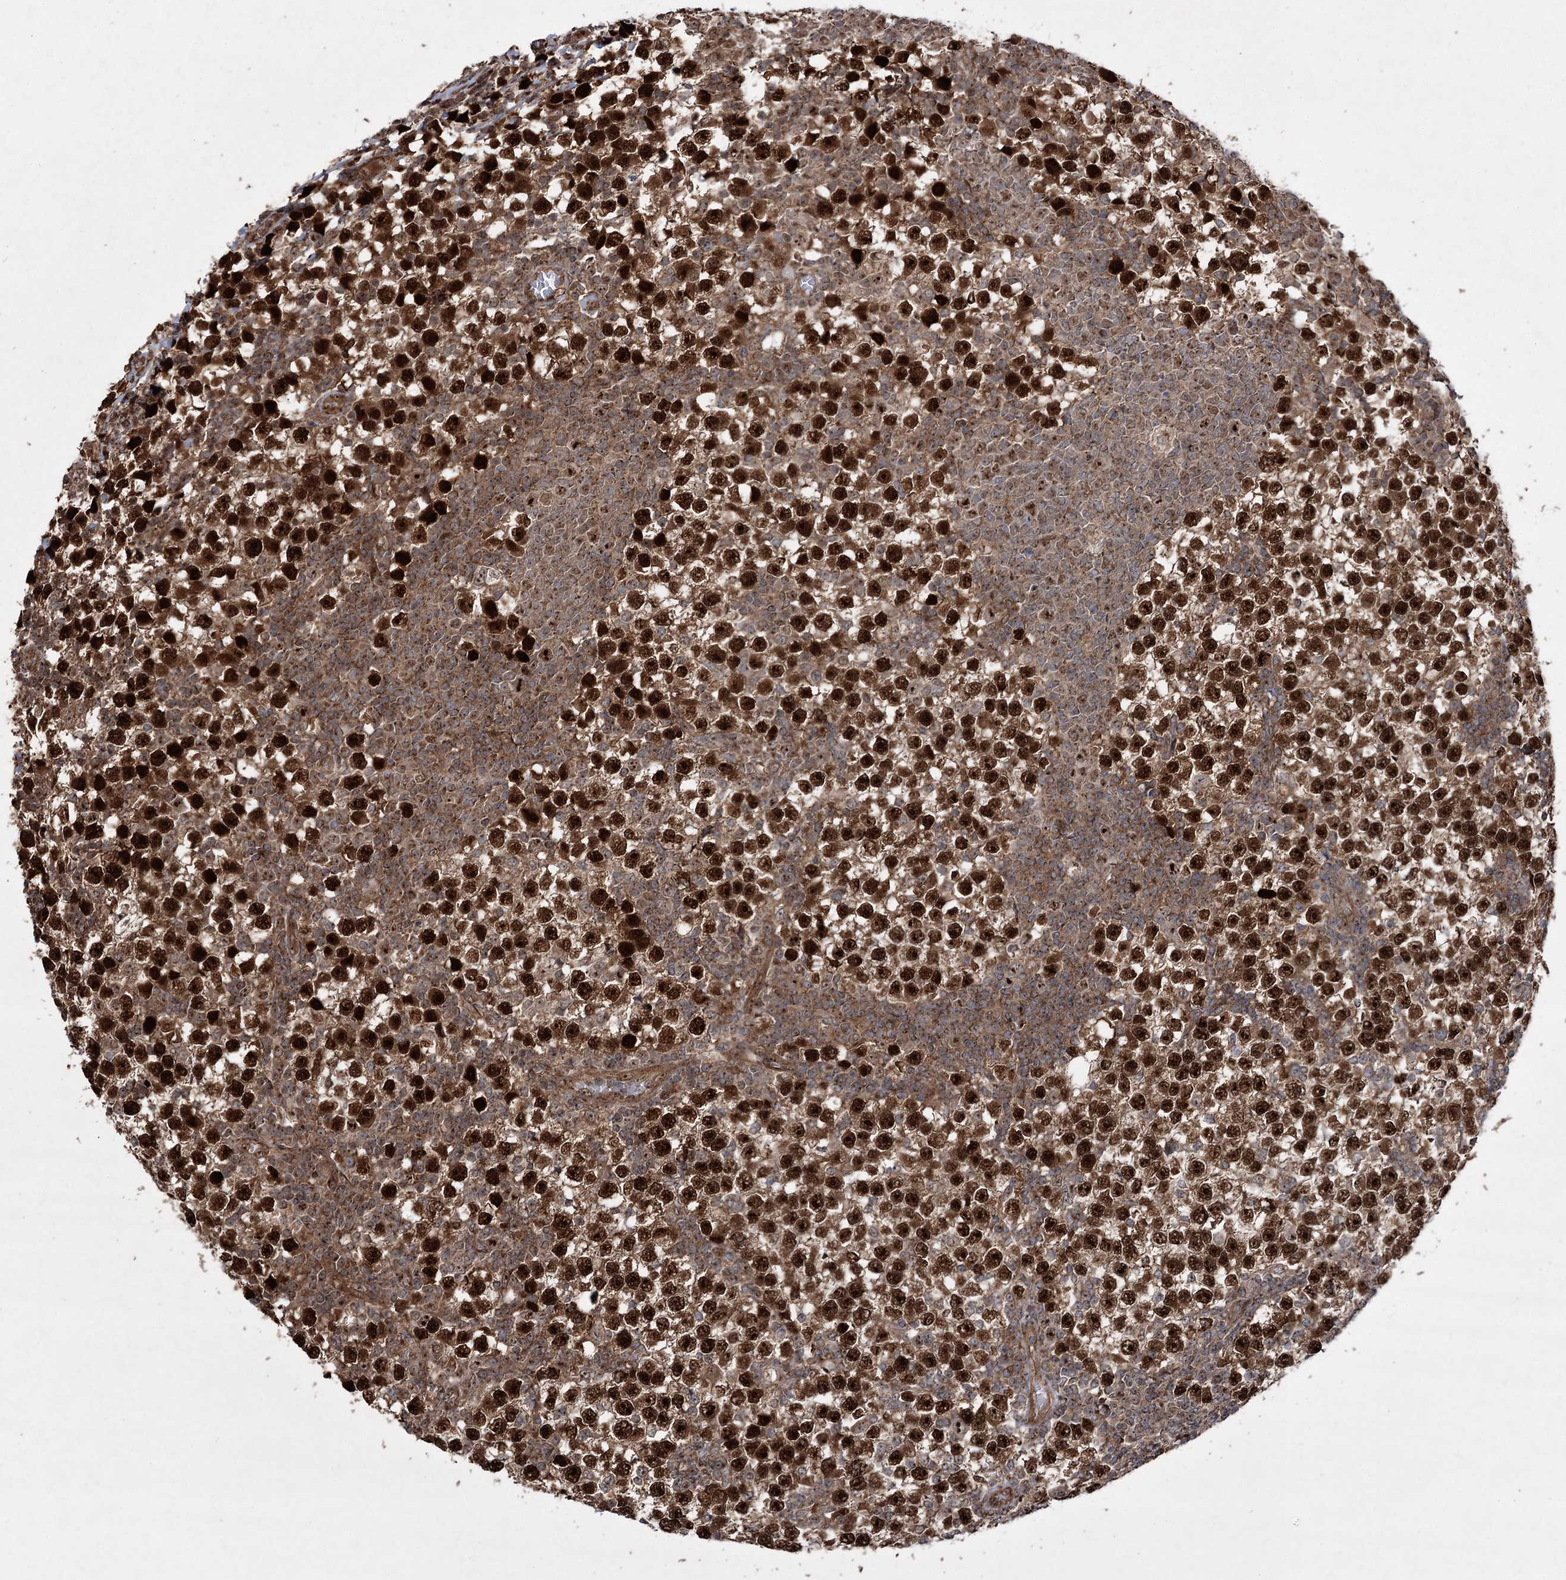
{"staining": {"intensity": "strong", "quantity": ">75%", "location": "nuclear"}, "tissue": "testis cancer", "cell_type": "Tumor cells", "image_type": "cancer", "snomed": [{"axis": "morphology", "description": "Seminoma, NOS"}, {"axis": "topography", "description": "Testis"}], "caption": "Immunohistochemistry image of testis seminoma stained for a protein (brown), which demonstrates high levels of strong nuclear staining in about >75% of tumor cells.", "gene": "SERINC5", "patient": {"sex": "male", "age": 65}}